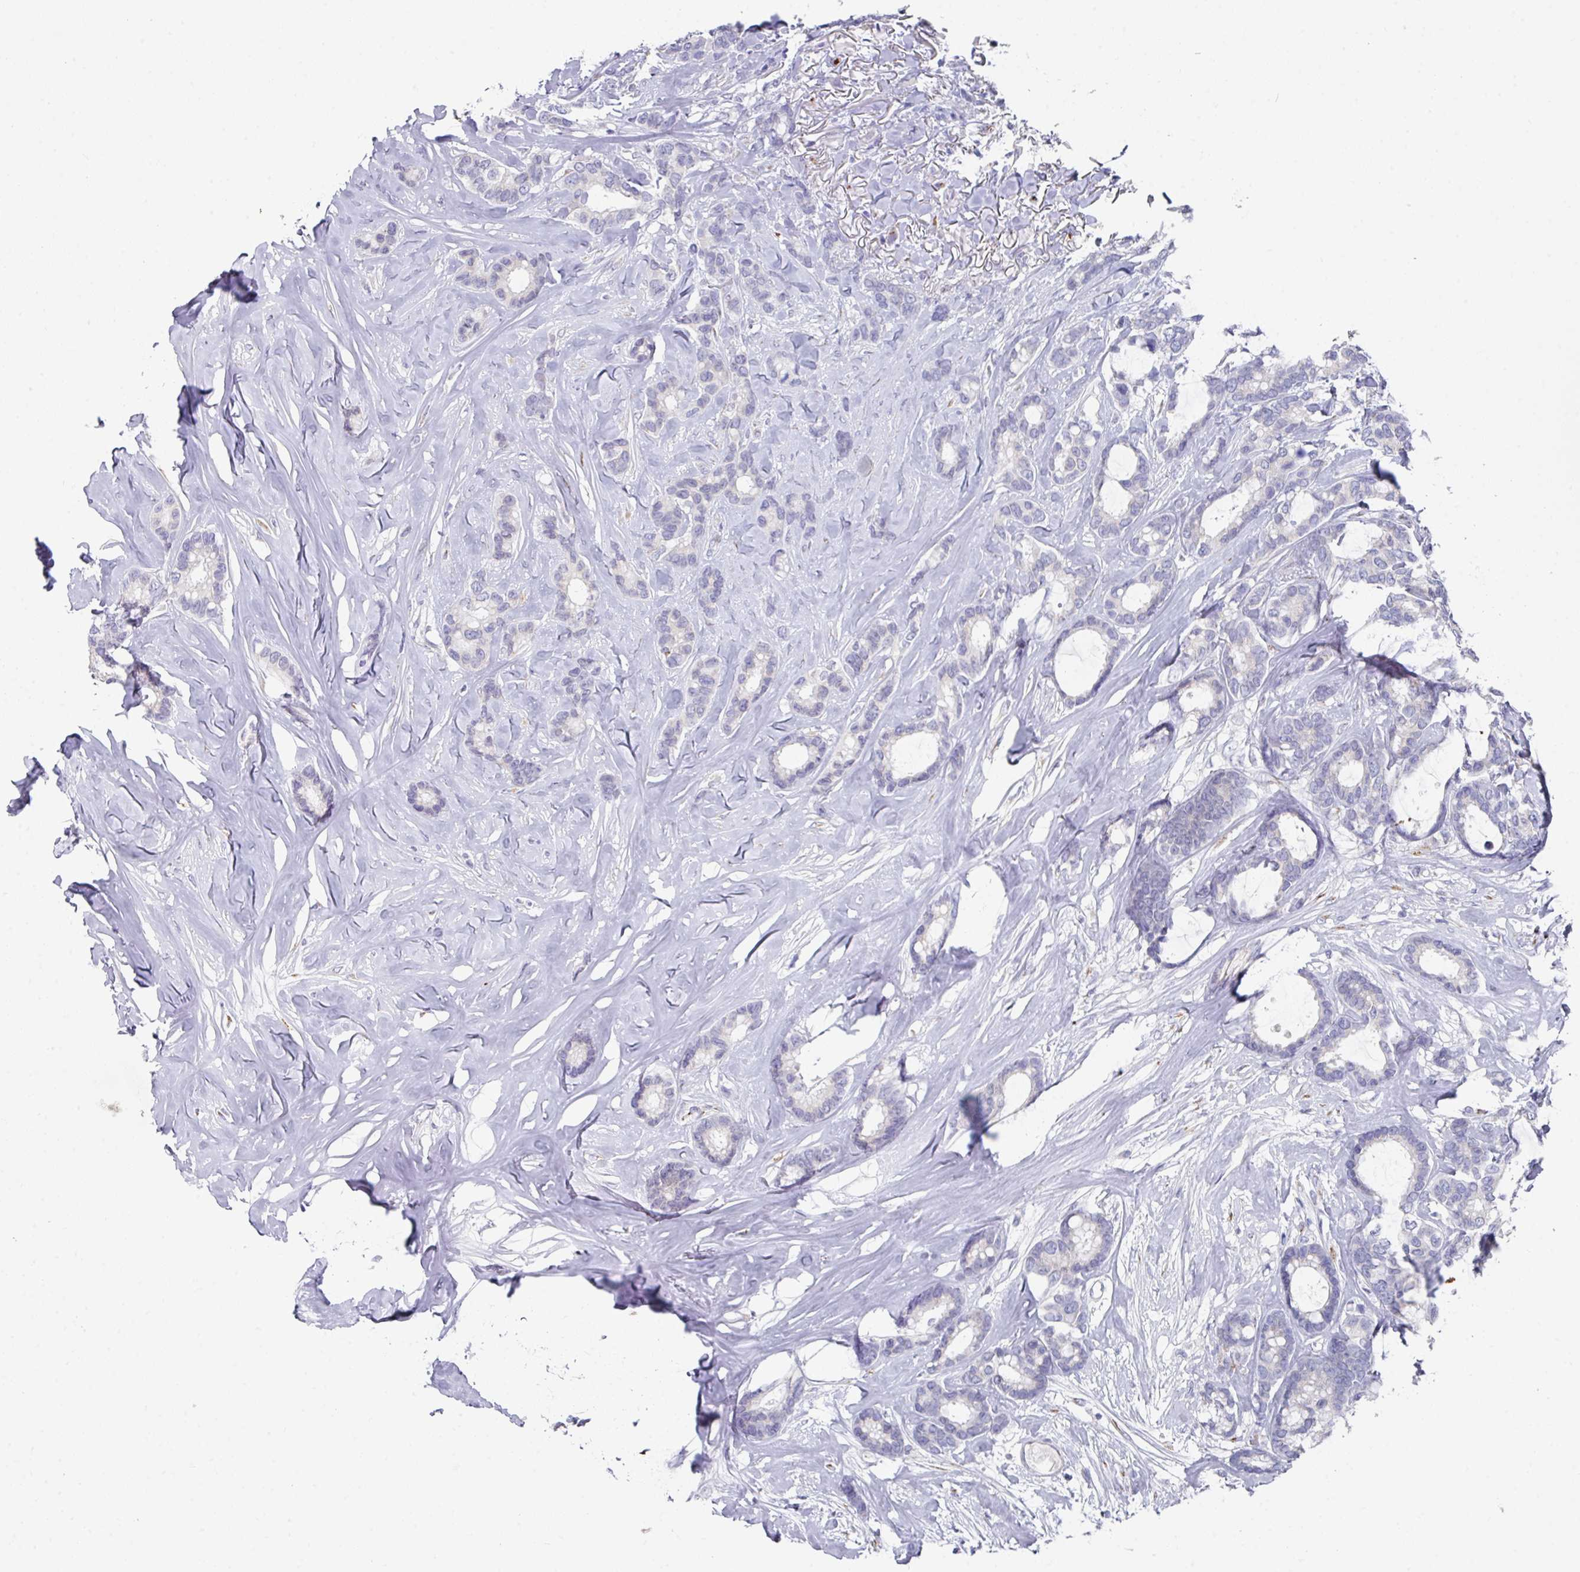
{"staining": {"intensity": "negative", "quantity": "none", "location": "none"}, "tissue": "breast cancer", "cell_type": "Tumor cells", "image_type": "cancer", "snomed": [{"axis": "morphology", "description": "Duct carcinoma"}, {"axis": "topography", "description": "Breast"}], "caption": "Immunohistochemical staining of infiltrating ductal carcinoma (breast) shows no significant staining in tumor cells.", "gene": "VKORC1L1", "patient": {"sex": "female", "age": 87}}